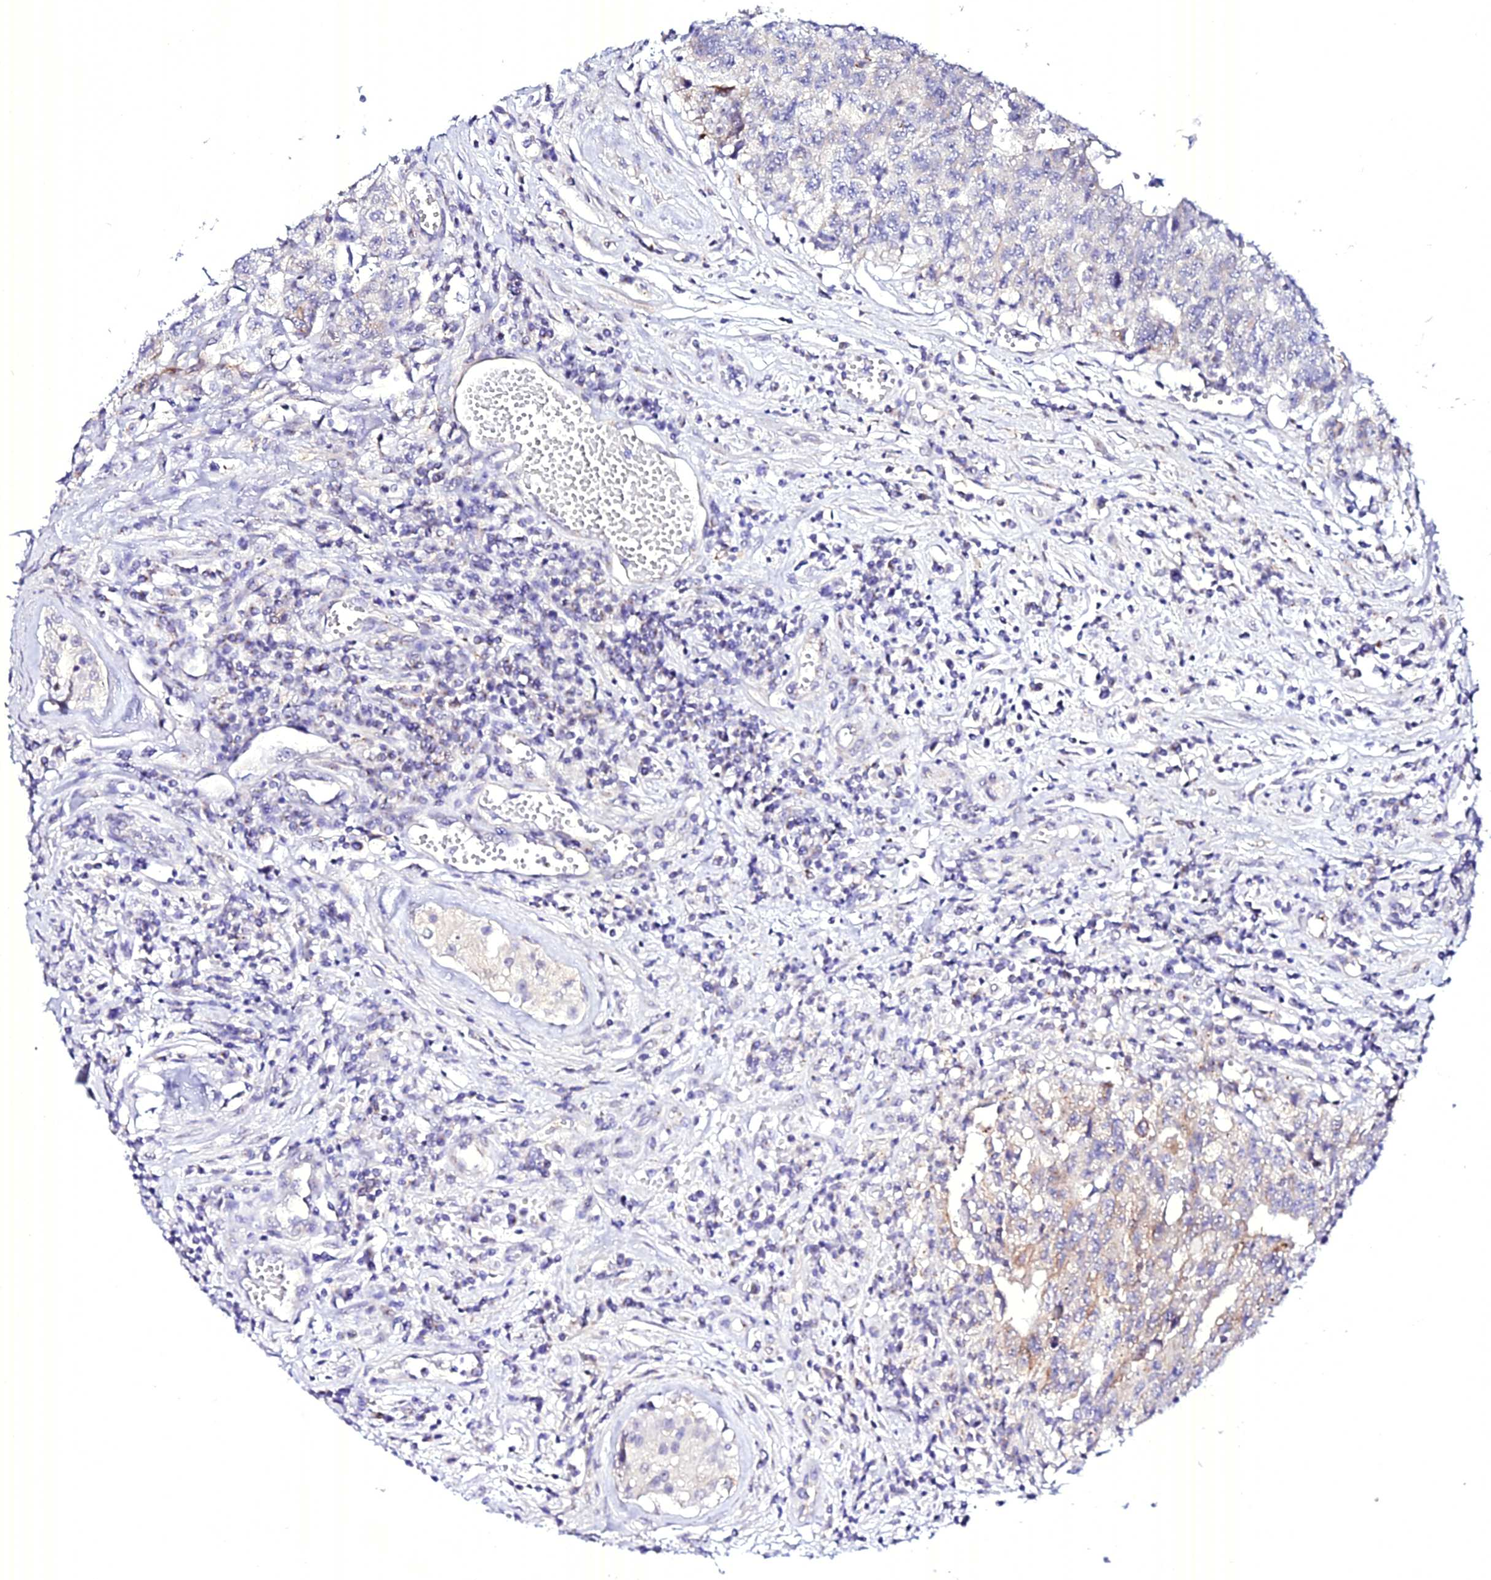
{"staining": {"intensity": "negative", "quantity": "none", "location": "none"}, "tissue": "testis cancer", "cell_type": "Tumor cells", "image_type": "cancer", "snomed": [{"axis": "morphology", "description": "Carcinoma, Embryonal, NOS"}, {"axis": "topography", "description": "Testis"}], "caption": "This is an immunohistochemistry histopathology image of human testis cancer (embryonal carcinoma). There is no expression in tumor cells.", "gene": "ATG16L2", "patient": {"sex": "male", "age": 34}}